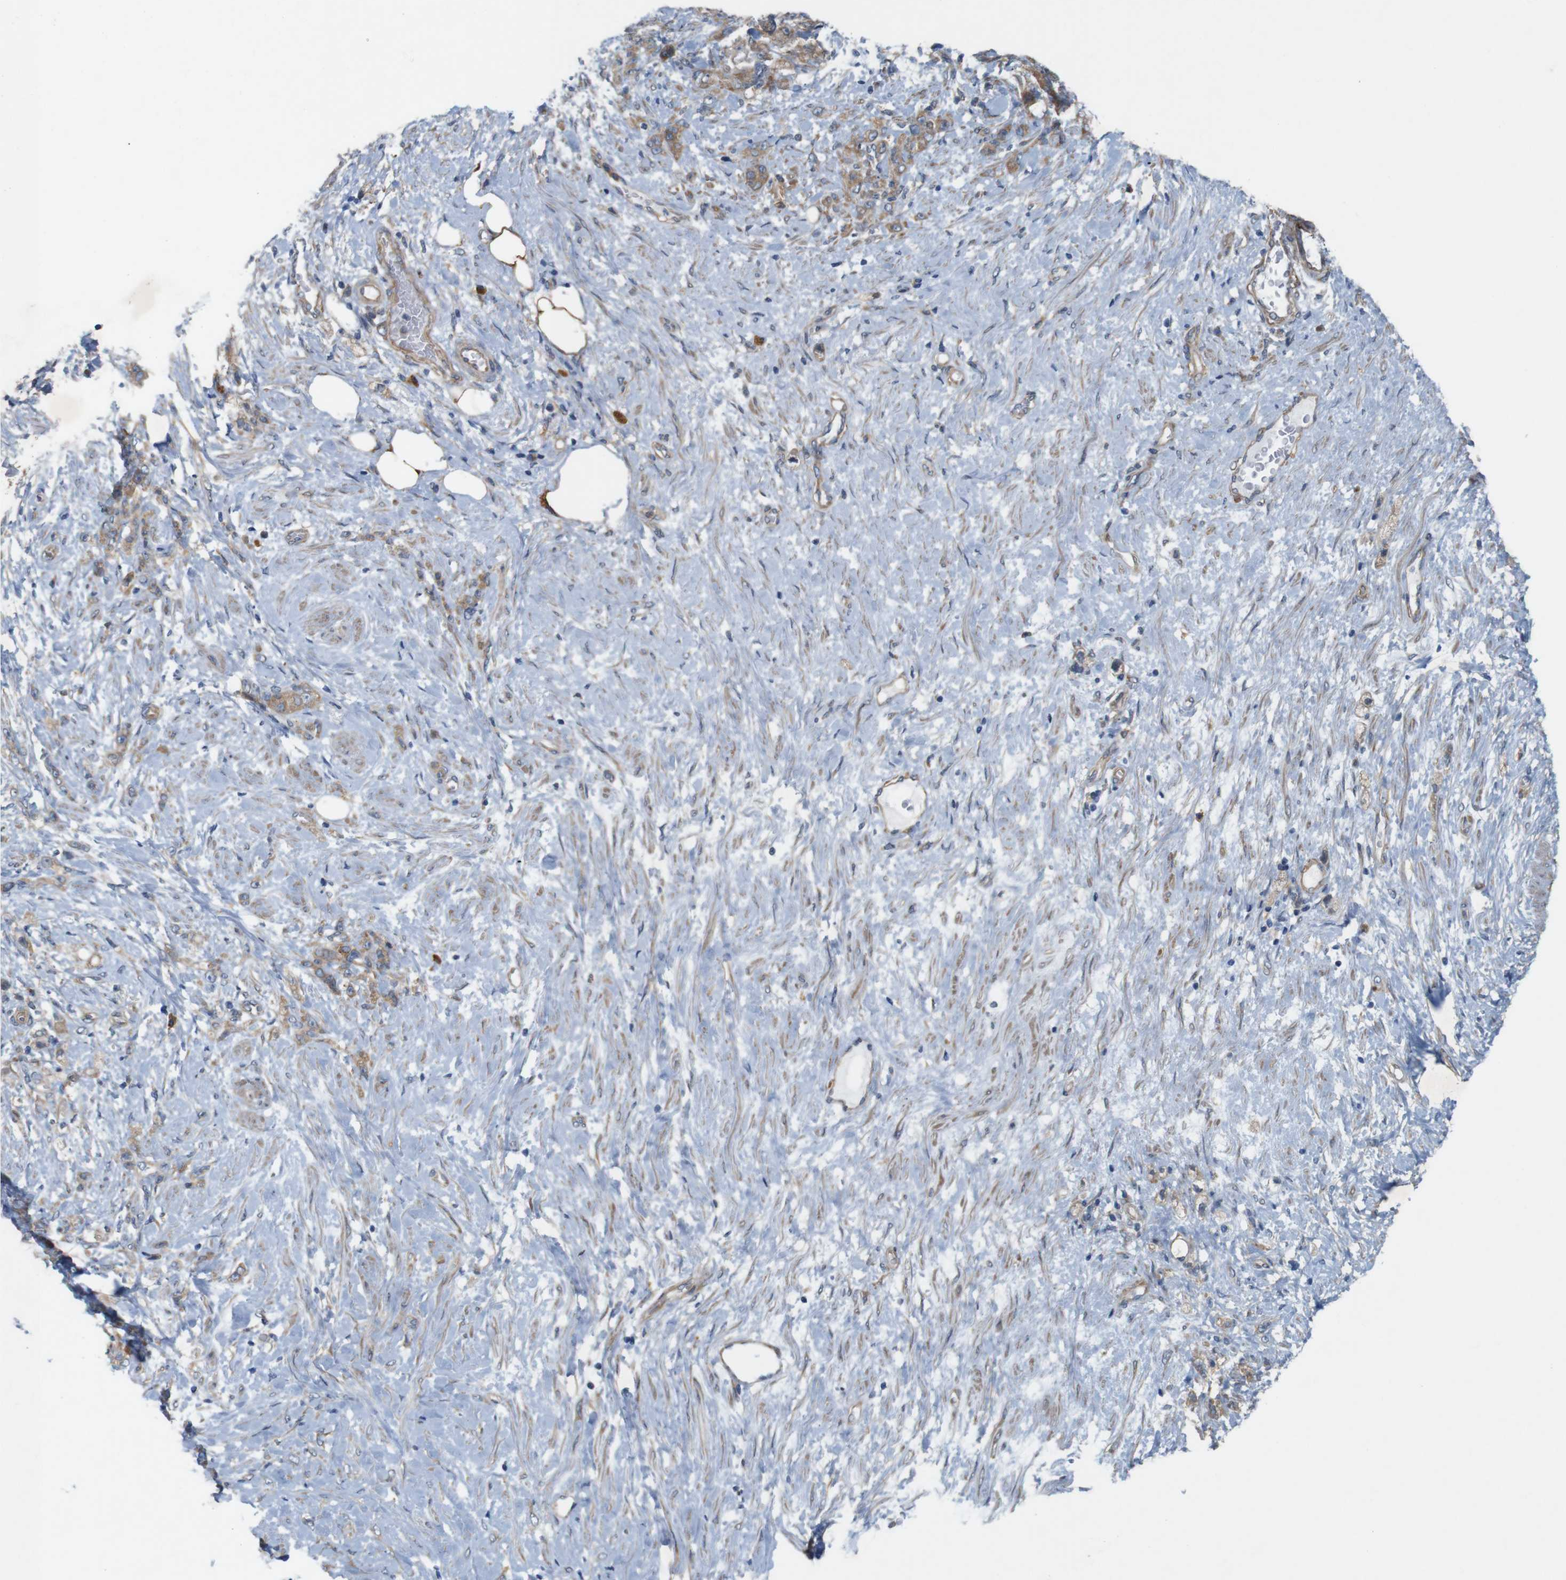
{"staining": {"intensity": "moderate", "quantity": ">75%", "location": "cytoplasmic/membranous"}, "tissue": "stomach cancer", "cell_type": "Tumor cells", "image_type": "cancer", "snomed": [{"axis": "morphology", "description": "Adenocarcinoma, NOS"}, {"axis": "topography", "description": "Stomach"}], "caption": "Tumor cells demonstrate moderate cytoplasmic/membranous positivity in approximately >75% of cells in stomach cancer (adenocarcinoma).", "gene": "SIGLEC8", "patient": {"sex": "male", "age": 82}}